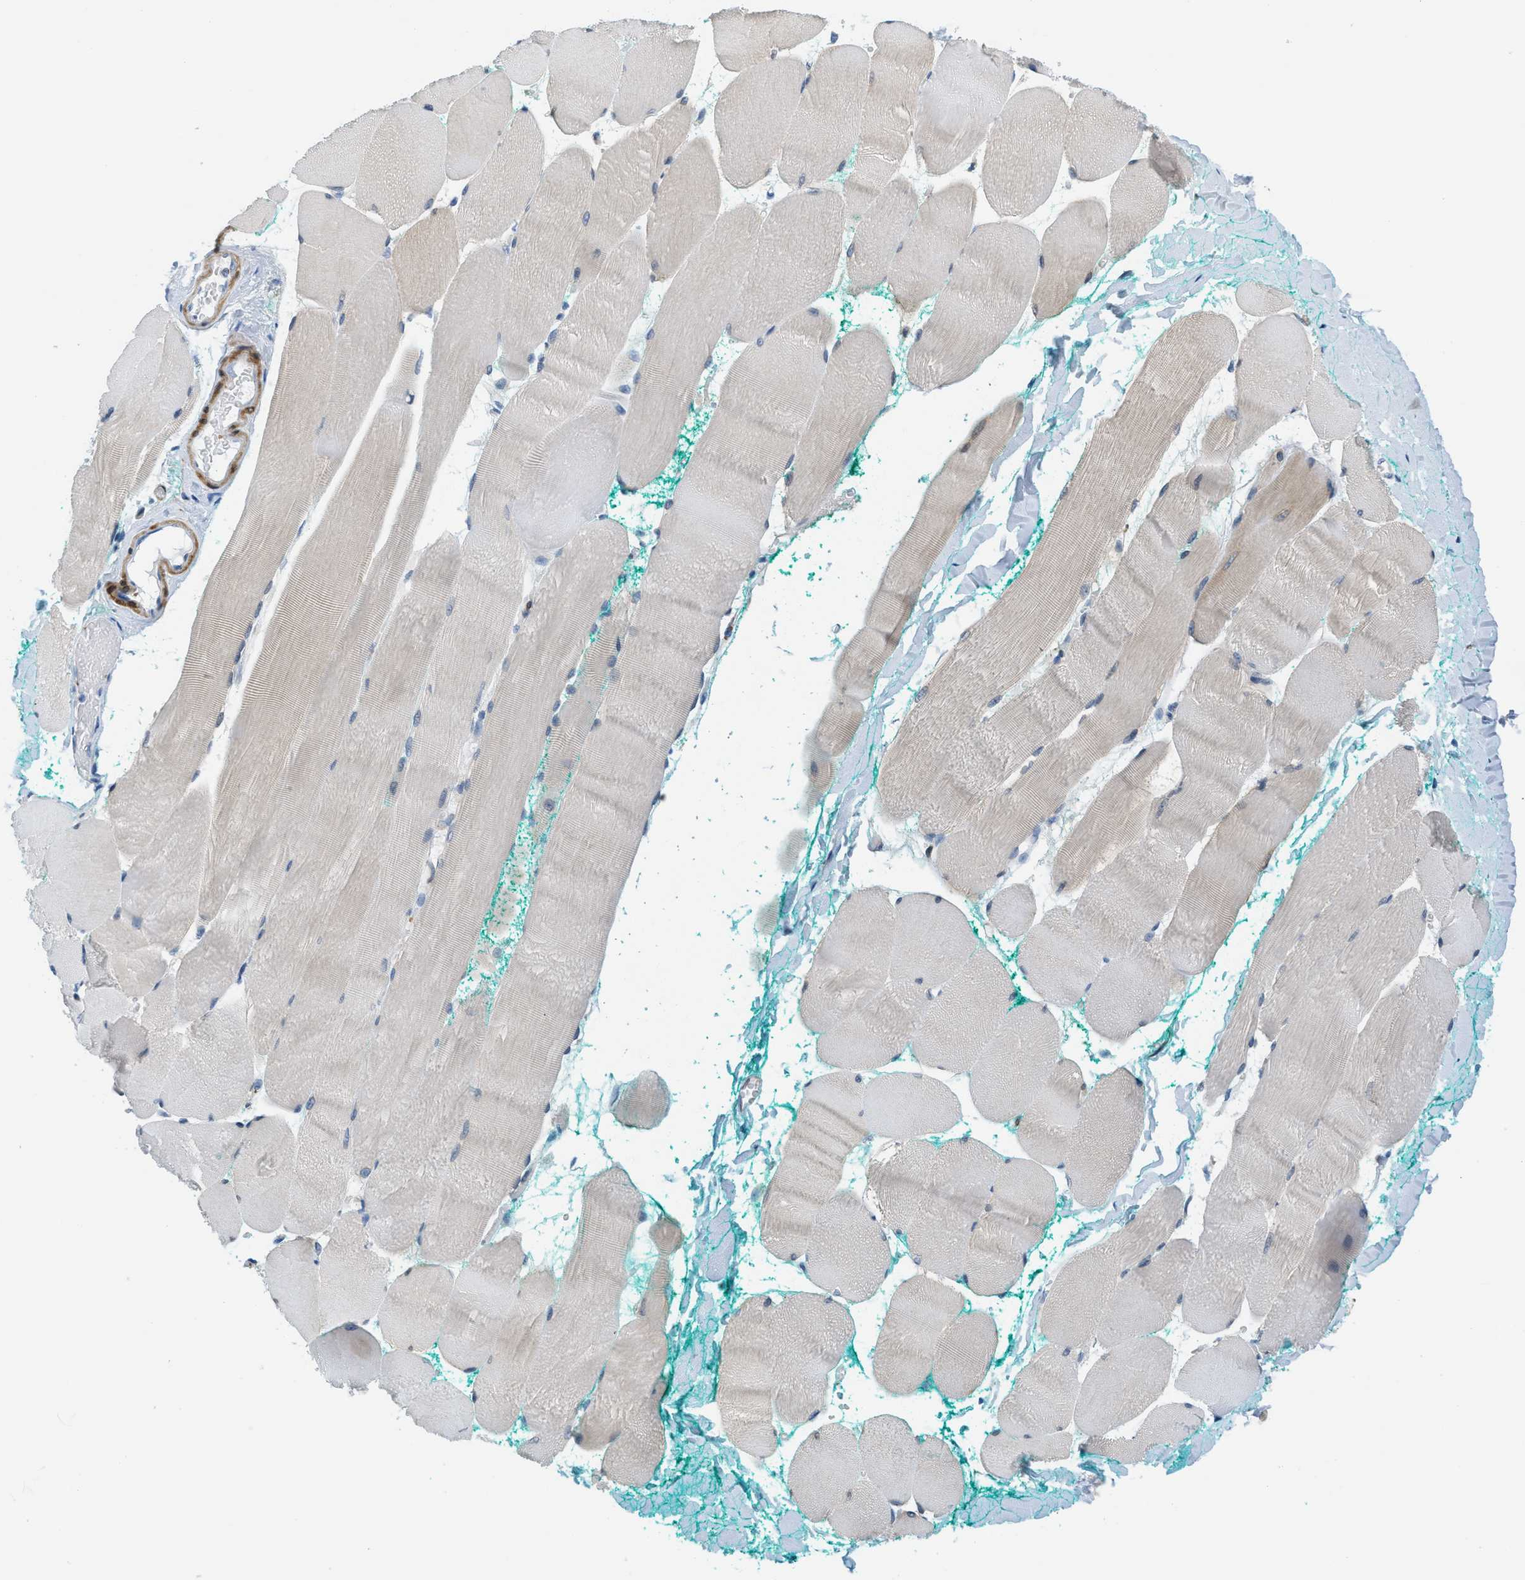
{"staining": {"intensity": "weak", "quantity": "<25%", "location": "cytoplasmic/membranous"}, "tissue": "skeletal muscle", "cell_type": "Myocytes", "image_type": "normal", "snomed": [{"axis": "morphology", "description": "Normal tissue, NOS"}, {"axis": "morphology", "description": "Squamous cell carcinoma, NOS"}, {"axis": "topography", "description": "Skeletal muscle"}], "caption": "IHC micrograph of unremarkable skeletal muscle stained for a protein (brown), which exhibits no staining in myocytes. (DAB (3,3'-diaminobenzidine) immunohistochemistry (IHC) with hematoxylin counter stain).", "gene": "MAPRE2", "patient": {"sex": "male", "age": 51}}